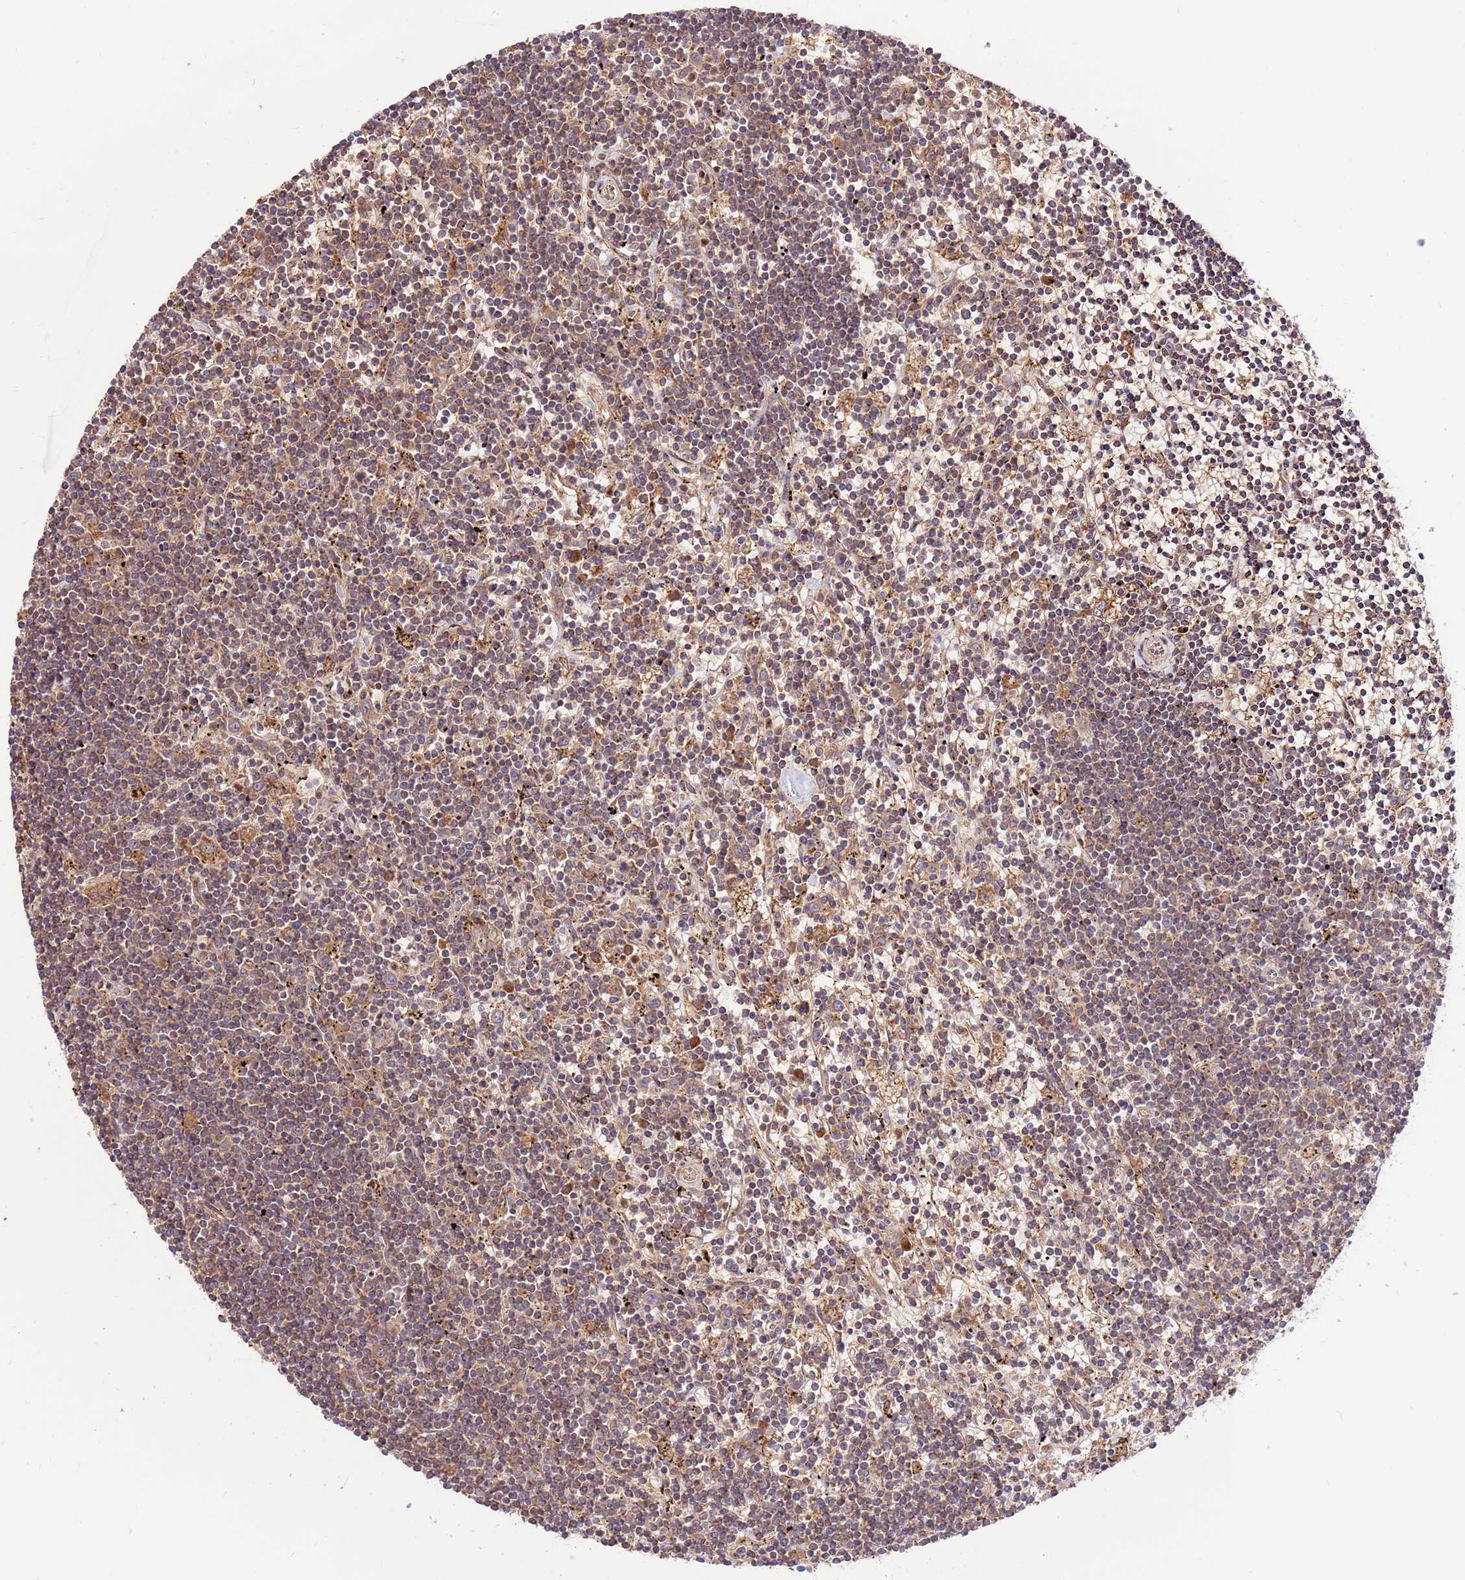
{"staining": {"intensity": "weak", "quantity": "25%-75%", "location": "cytoplasmic/membranous"}, "tissue": "lymphoma", "cell_type": "Tumor cells", "image_type": "cancer", "snomed": [{"axis": "morphology", "description": "Malignant lymphoma, non-Hodgkin's type, Low grade"}, {"axis": "topography", "description": "Spleen"}], "caption": "This histopathology image exhibits immunohistochemistry staining of human lymphoma, with low weak cytoplasmic/membranous expression in about 25%-75% of tumor cells.", "gene": "SLC44A5", "patient": {"sex": "male", "age": 76}}